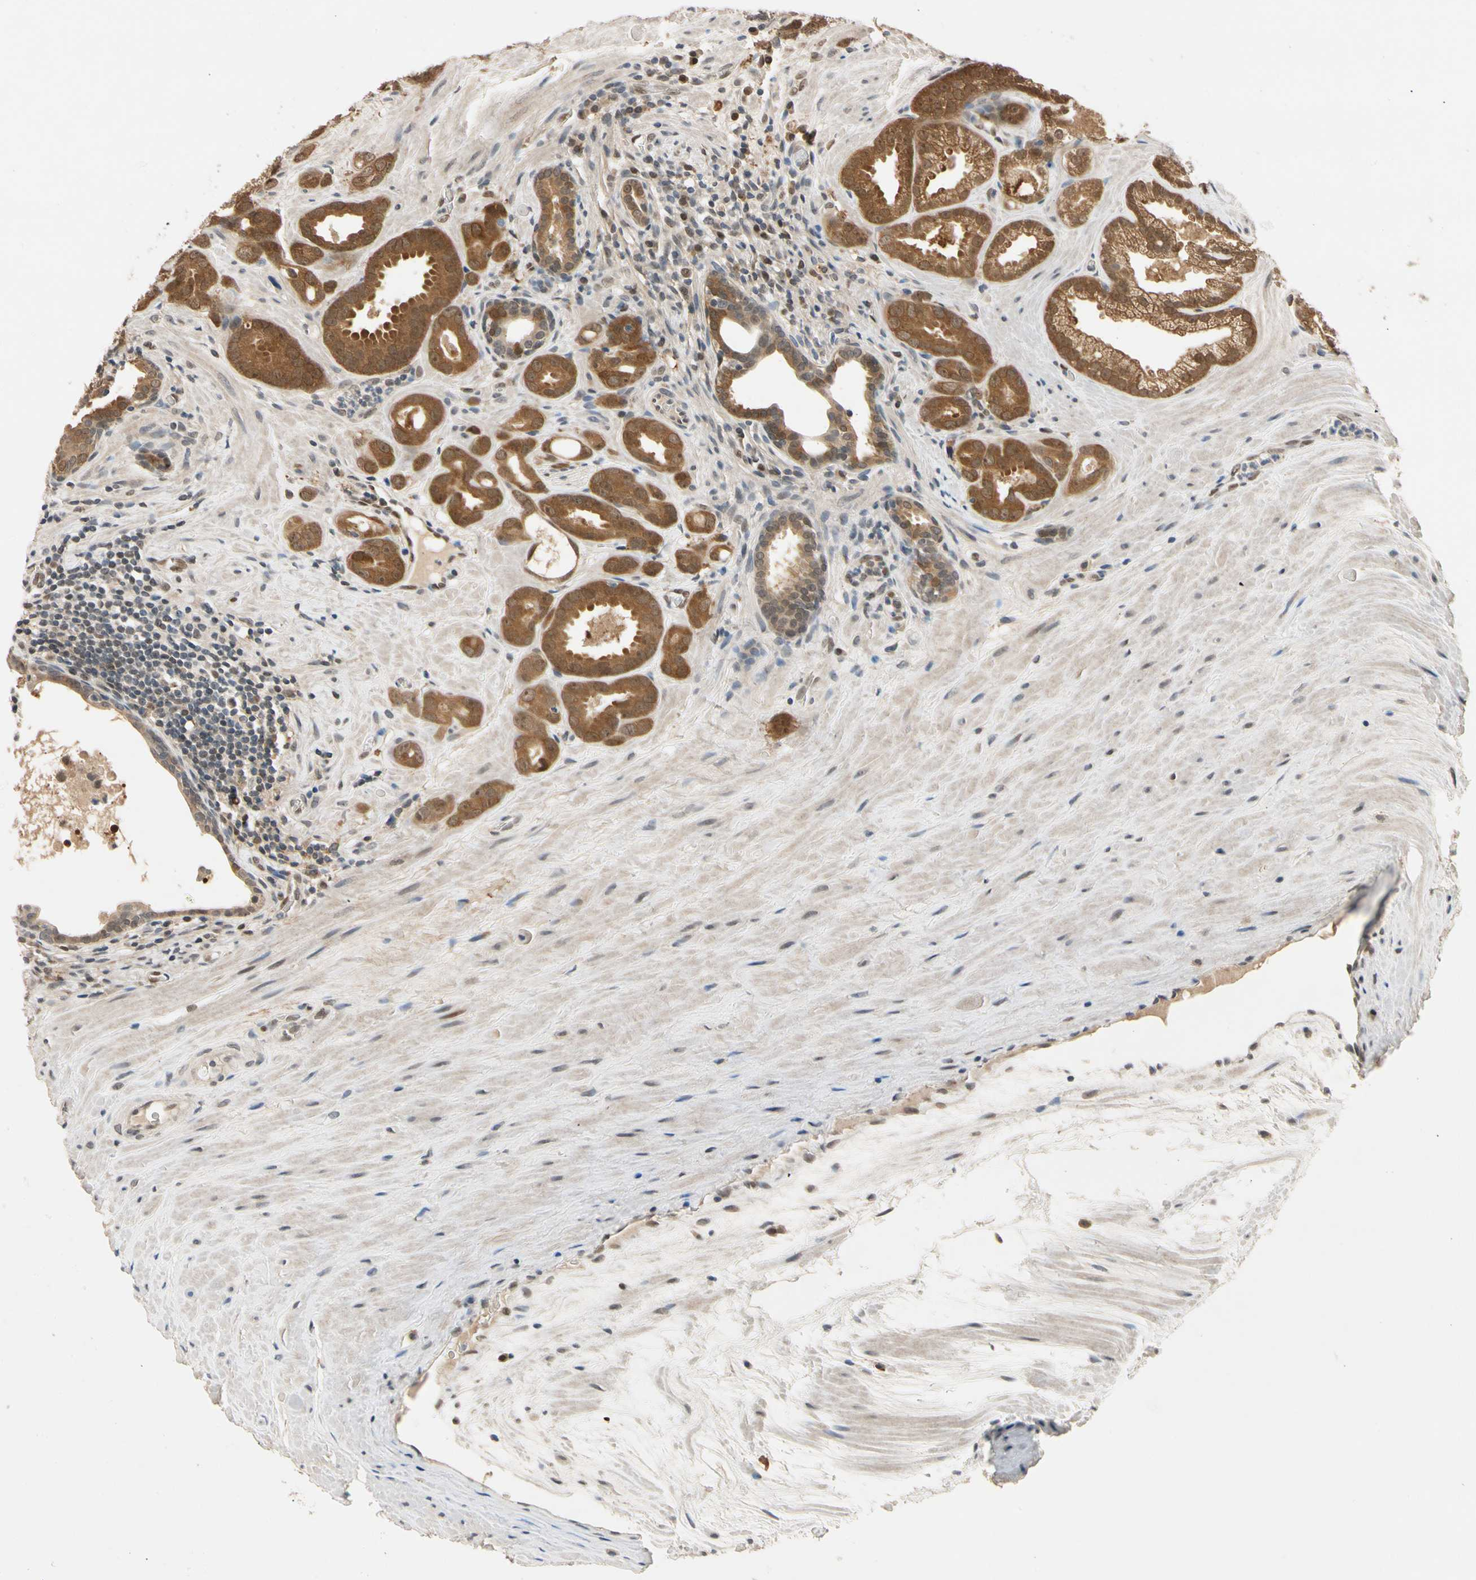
{"staining": {"intensity": "strong", "quantity": ">75%", "location": "cytoplasmic/membranous,nuclear"}, "tissue": "prostate cancer", "cell_type": "Tumor cells", "image_type": "cancer", "snomed": [{"axis": "morphology", "description": "Adenocarcinoma, Low grade"}, {"axis": "topography", "description": "Prostate"}], "caption": "An image of prostate cancer stained for a protein shows strong cytoplasmic/membranous and nuclear brown staining in tumor cells. (IHC, brightfield microscopy, high magnification).", "gene": "RIOX2", "patient": {"sex": "male", "age": 57}}